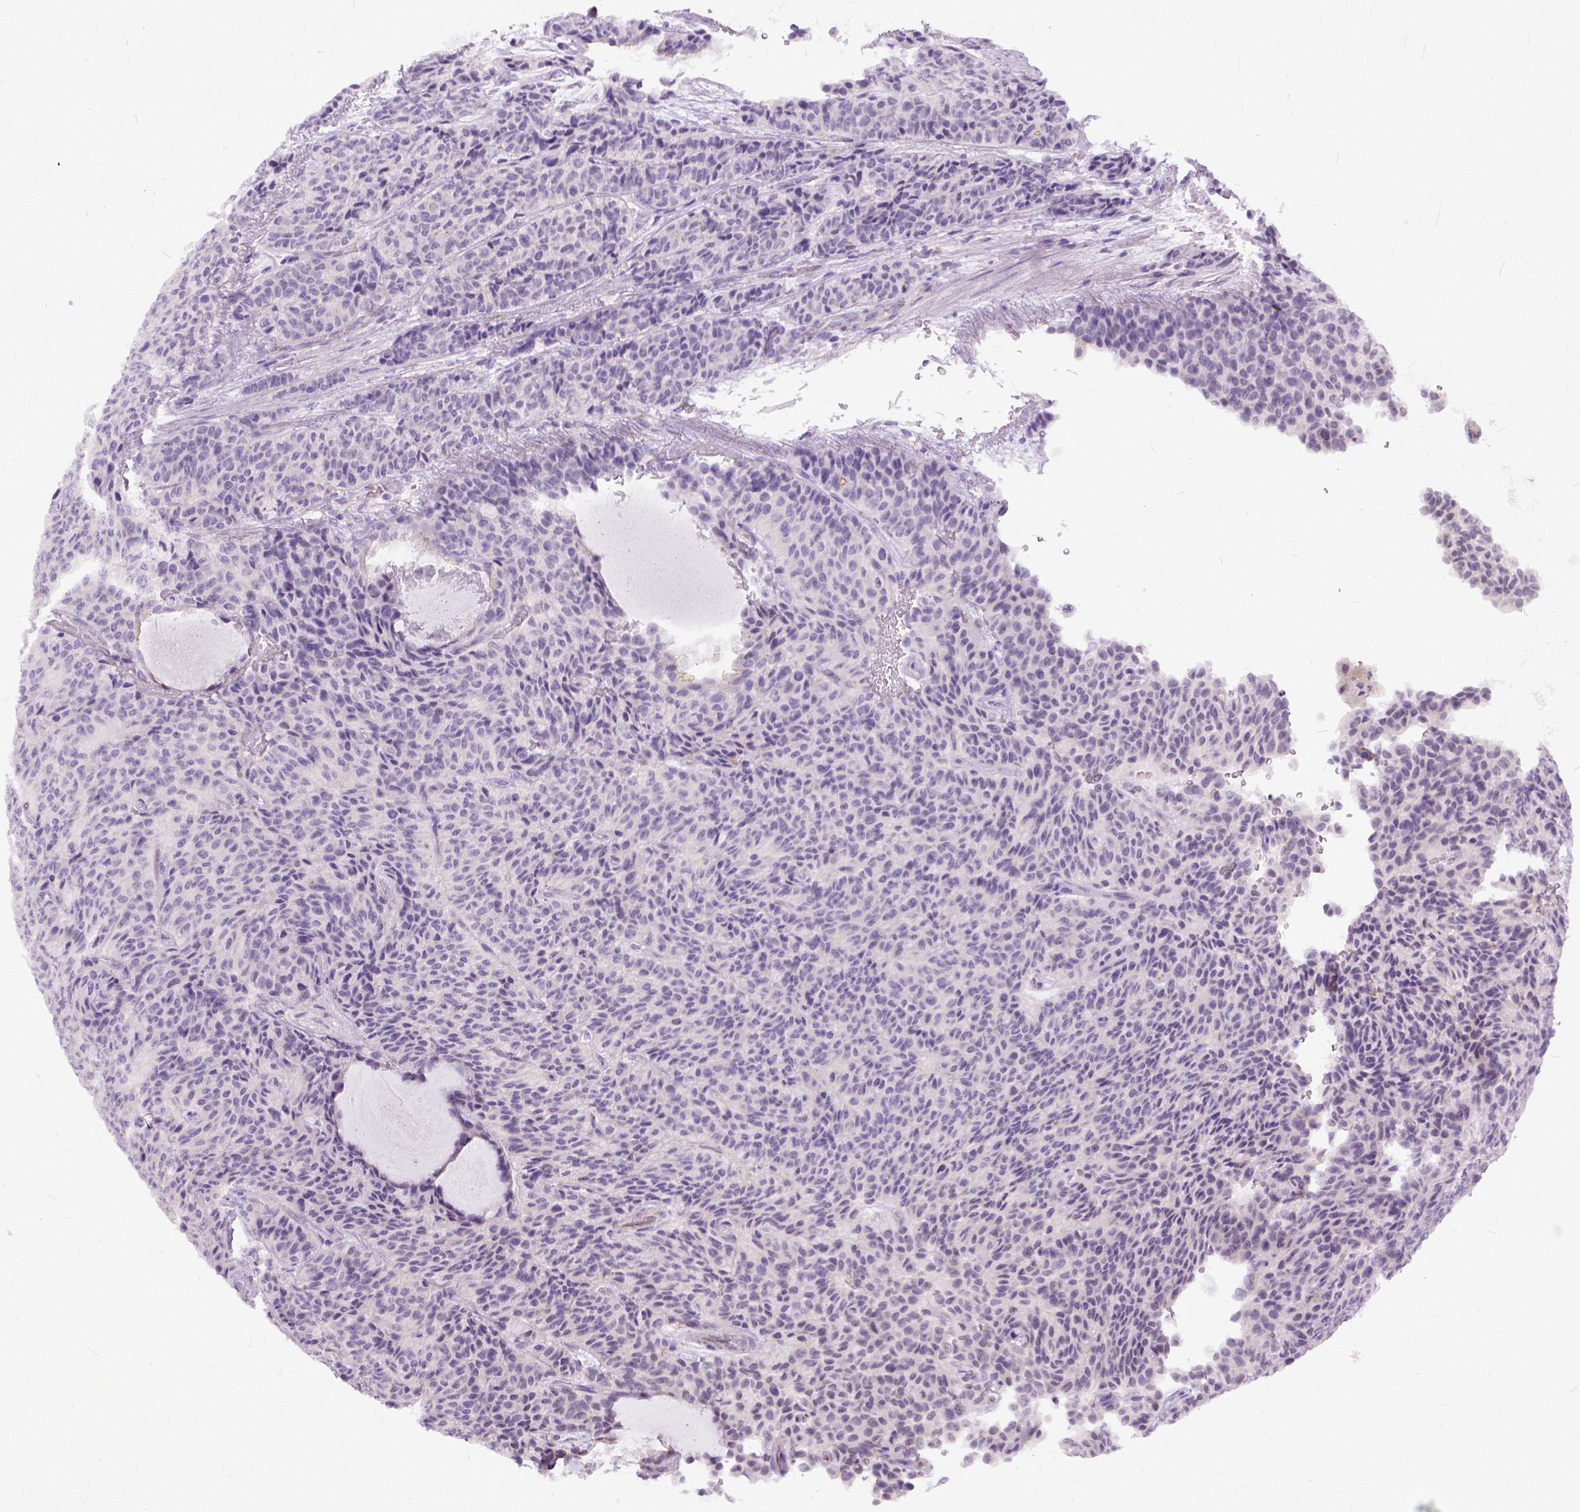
{"staining": {"intensity": "negative", "quantity": "none", "location": "none"}, "tissue": "carcinoid", "cell_type": "Tumor cells", "image_type": "cancer", "snomed": [{"axis": "morphology", "description": "Carcinoid, malignant, NOS"}, {"axis": "topography", "description": "Lung"}], "caption": "Protein analysis of carcinoid (malignant) shows no significant positivity in tumor cells.", "gene": "ADGRF1", "patient": {"sex": "male", "age": 71}}